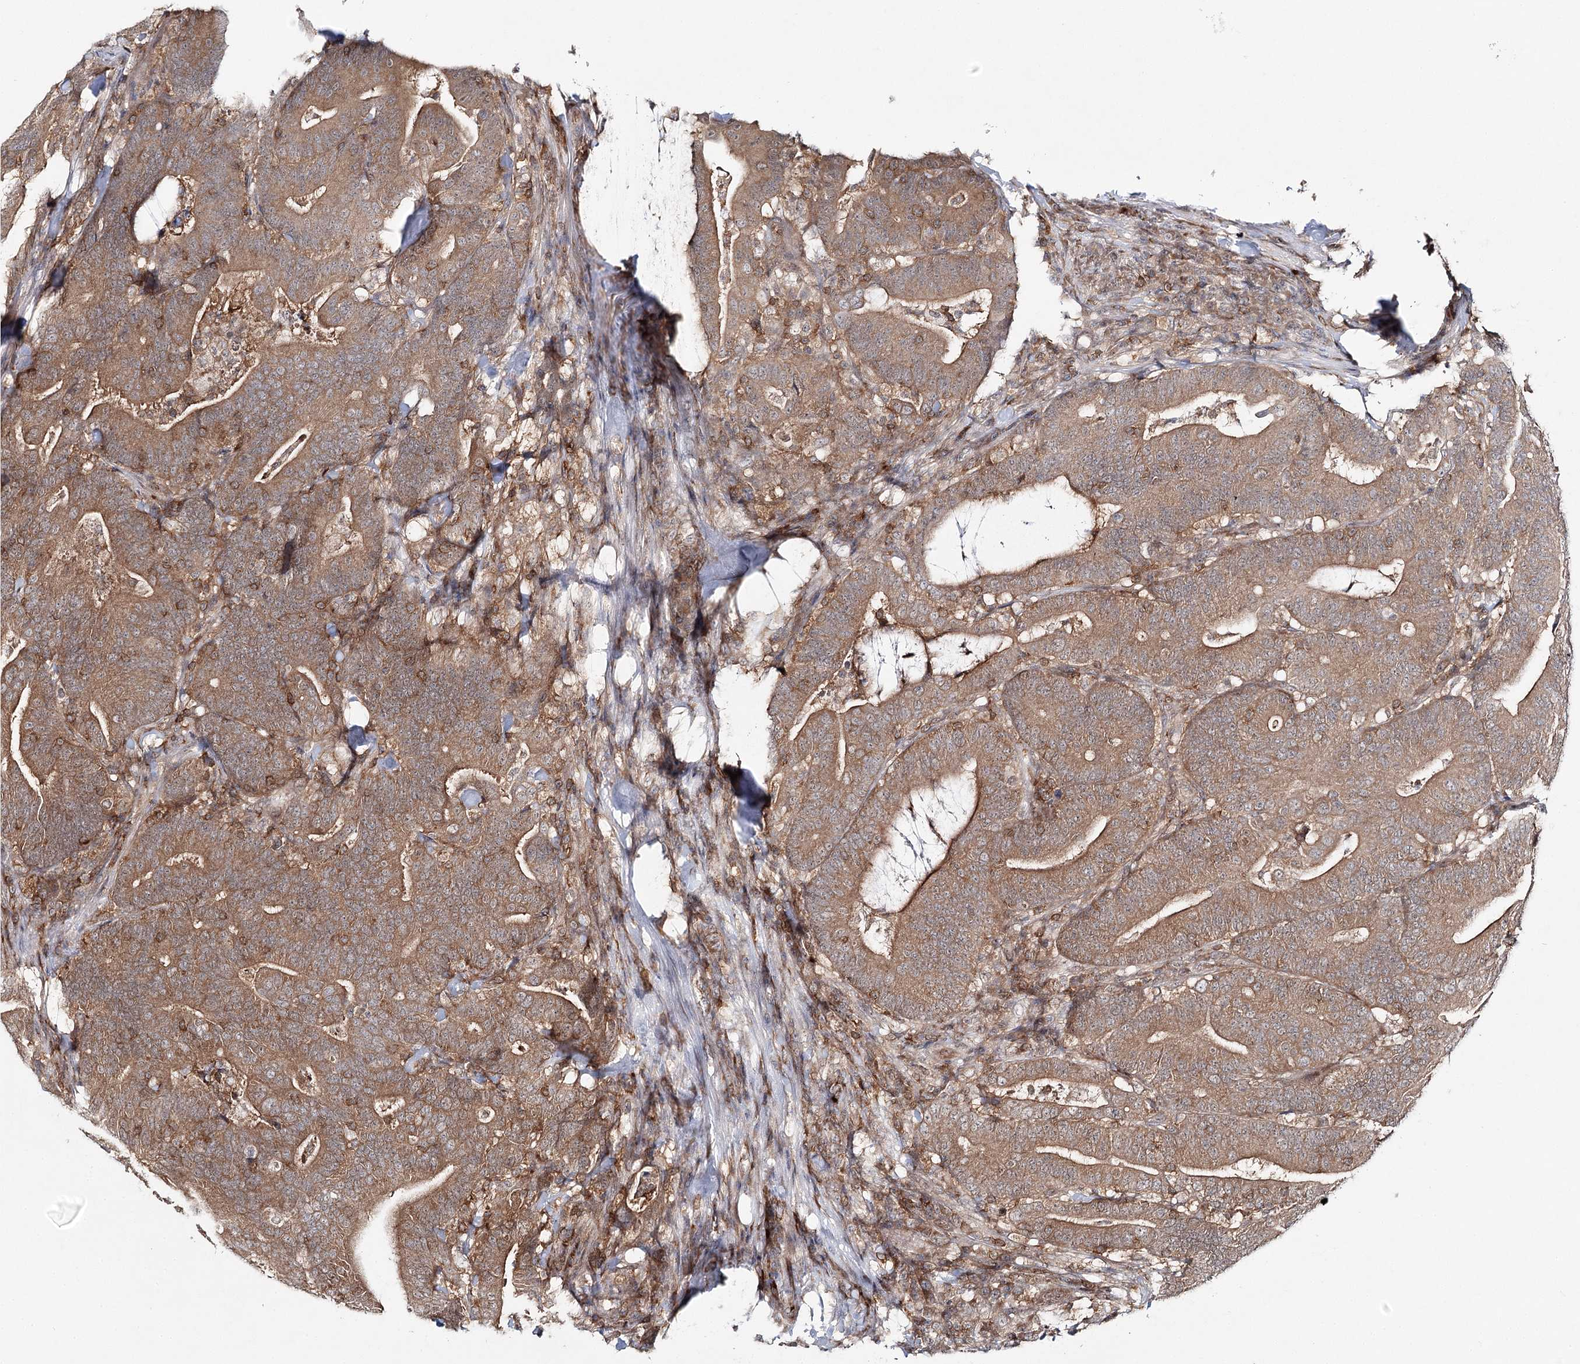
{"staining": {"intensity": "moderate", "quantity": ">75%", "location": "cytoplasmic/membranous"}, "tissue": "colorectal cancer", "cell_type": "Tumor cells", "image_type": "cancer", "snomed": [{"axis": "morphology", "description": "Adenocarcinoma, NOS"}, {"axis": "topography", "description": "Colon"}], "caption": "This is a photomicrograph of IHC staining of colorectal cancer, which shows moderate positivity in the cytoplasmic/membranous of tumor cells.", "gene": "FAM120B", "patient": {"sex": "female", "age": 66}}